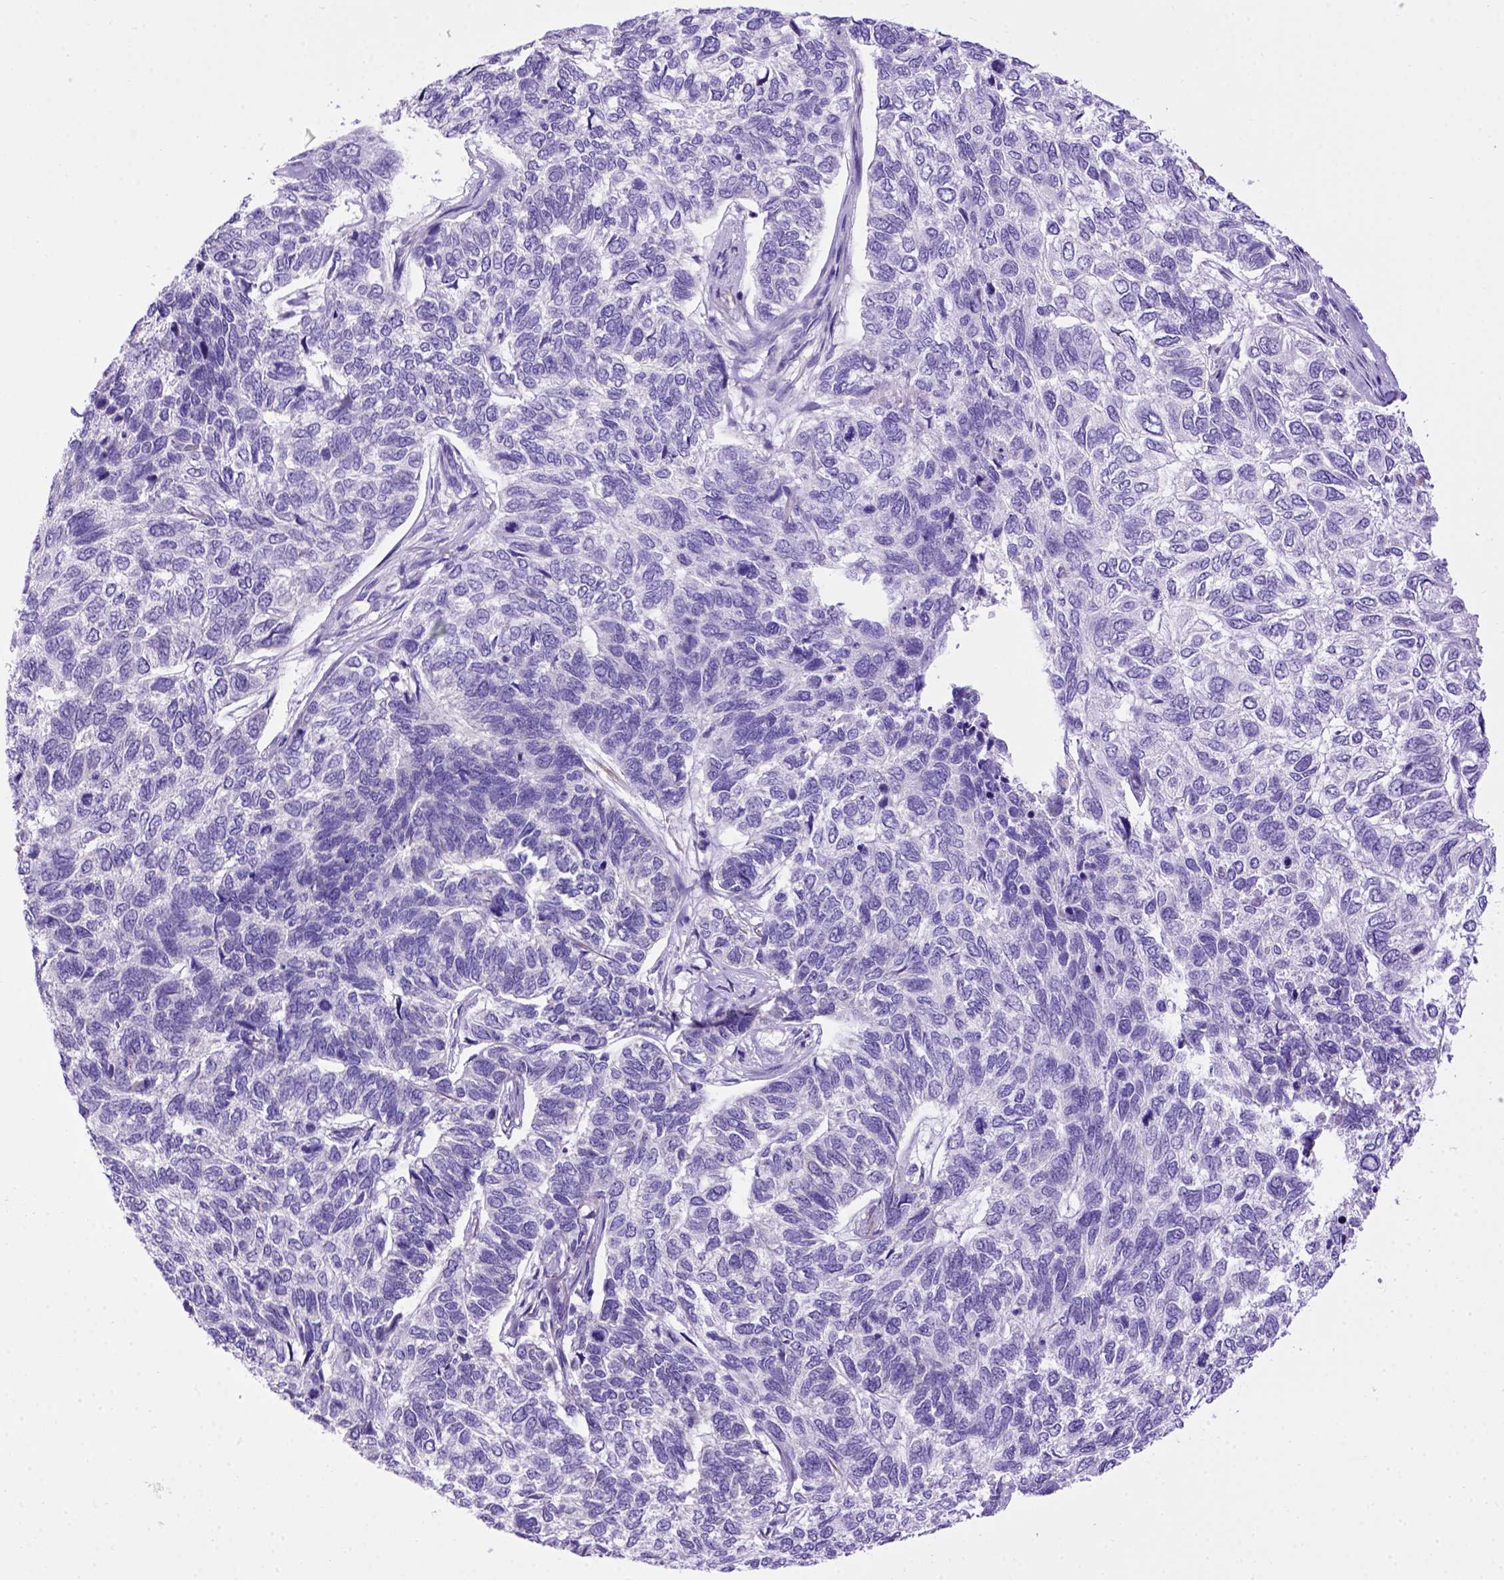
{"staining": {"intensity": "negative", "quantity": "none", "location": "none"}, "tissue": "skin cancer", "cell_type": "Tumor cells", "image_type": "cancer", "snomed": [{"axis": "morphology", "description": "Basal cell carcinoma"}, {"axis": "topography", "description": "Skin"}], "caption": "Immunohistochemistry (IHC) of skin basal cell carcinoma reveals no expression in tumor cells. (DAB IHC with hematoxylin counter stain).", "gene": "PTGES", "patient": {"sex": "female", "age": 65}}